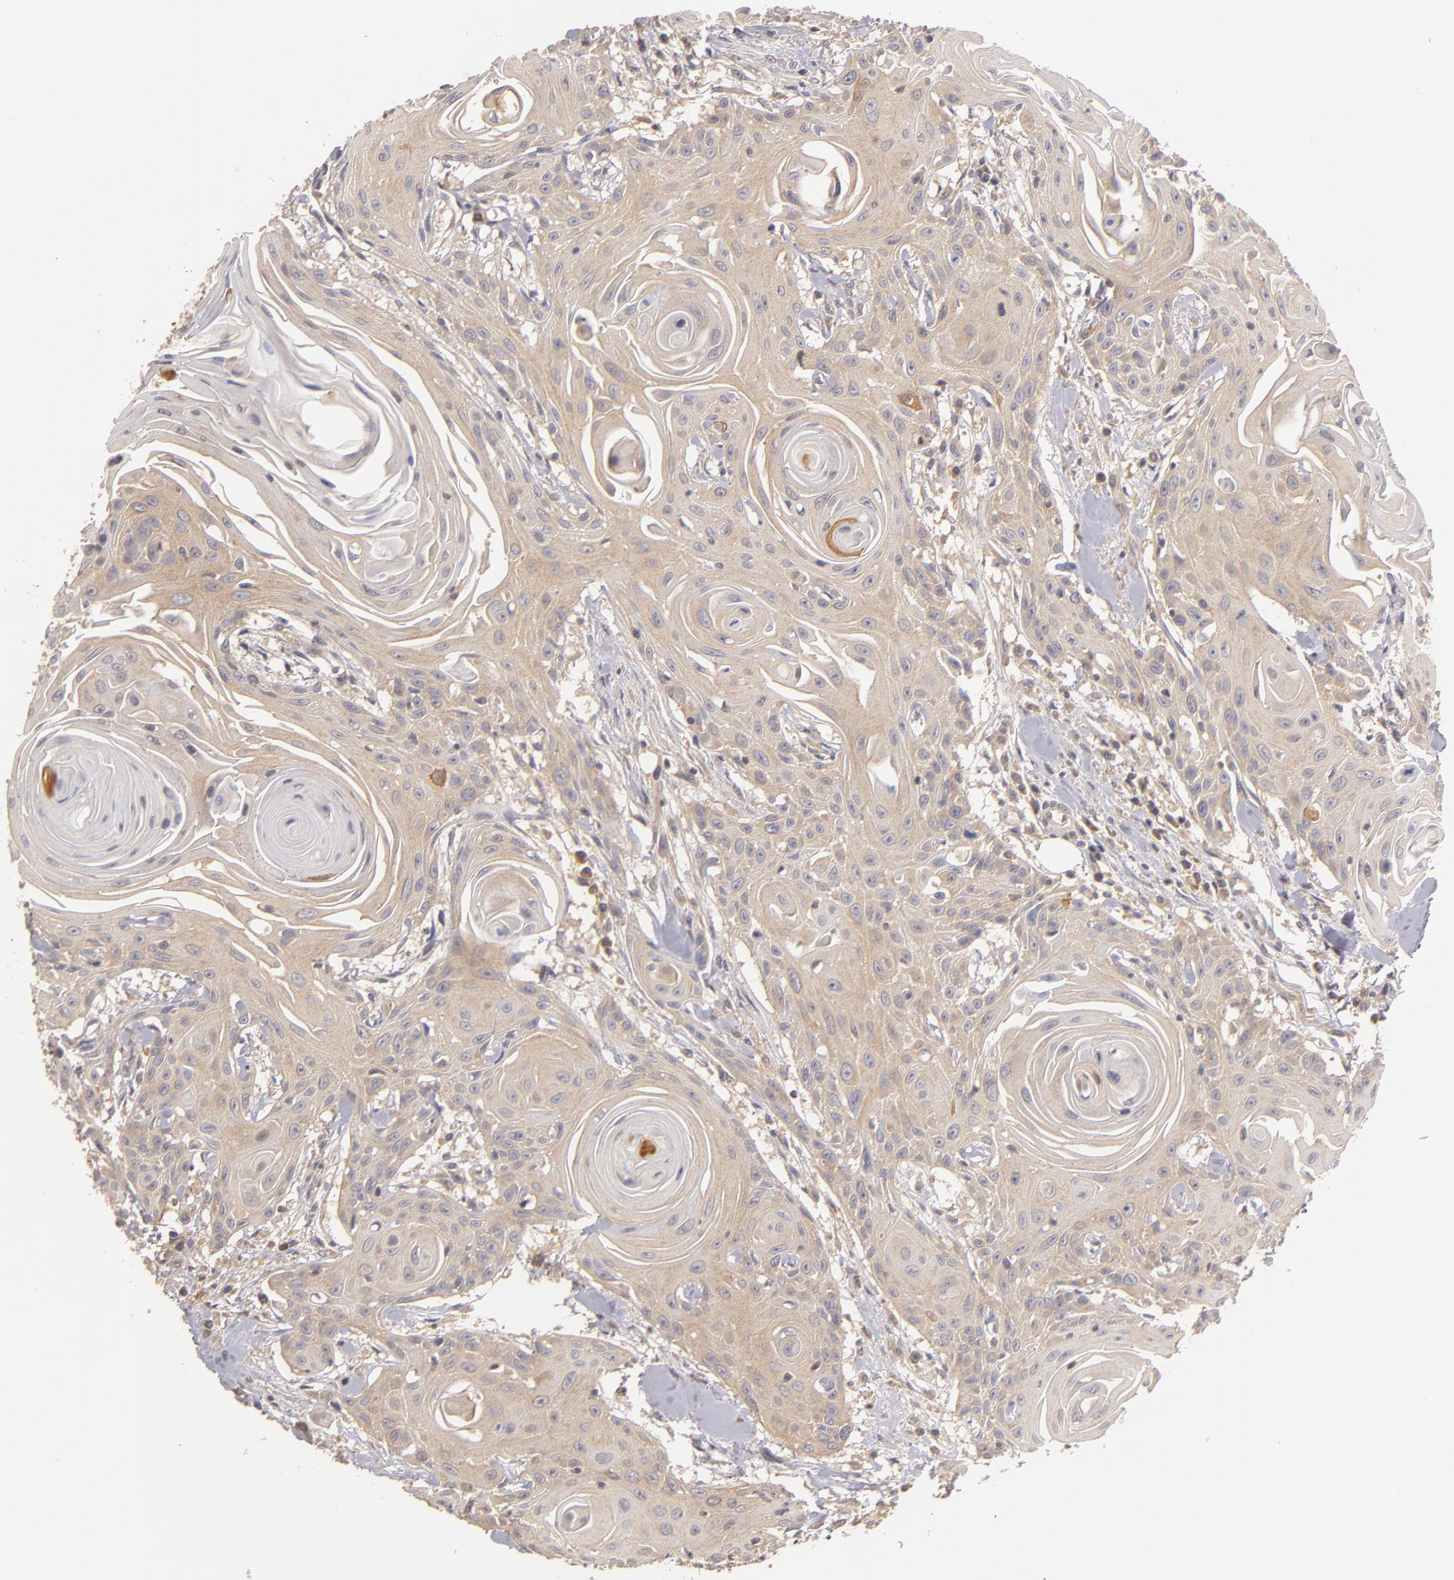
{"staining": {"intensity": "moderate", "quantity": "25%-75%", "location": "cytoplasmic/membranous"}, "tissue": "head and neck cancer", "cell_type": "Tumor cells", "image_type": "cancer", "snomed": [{"axis": "morphology", "description": "Squamous cell carcinoma, NOS"}, {"axis": "morphology", "description": "Squamous cell carcinoma, metastatic, NOS"}, {"axis": "topography", "description": "Lymph node"}, {"axis": "topography", "description": "Salivary gland"}, {"axis": "topography", "description": "Head-Neck"}], "caption": "Moderate cytoplasmic/membranous protein expression is identified in about 25%-75% of tumor cells in head and neck cancer (metastatic squamous cell carcinoma).", "gene": "UPF3B", "patient": {"sex": "female", "age": 74}}